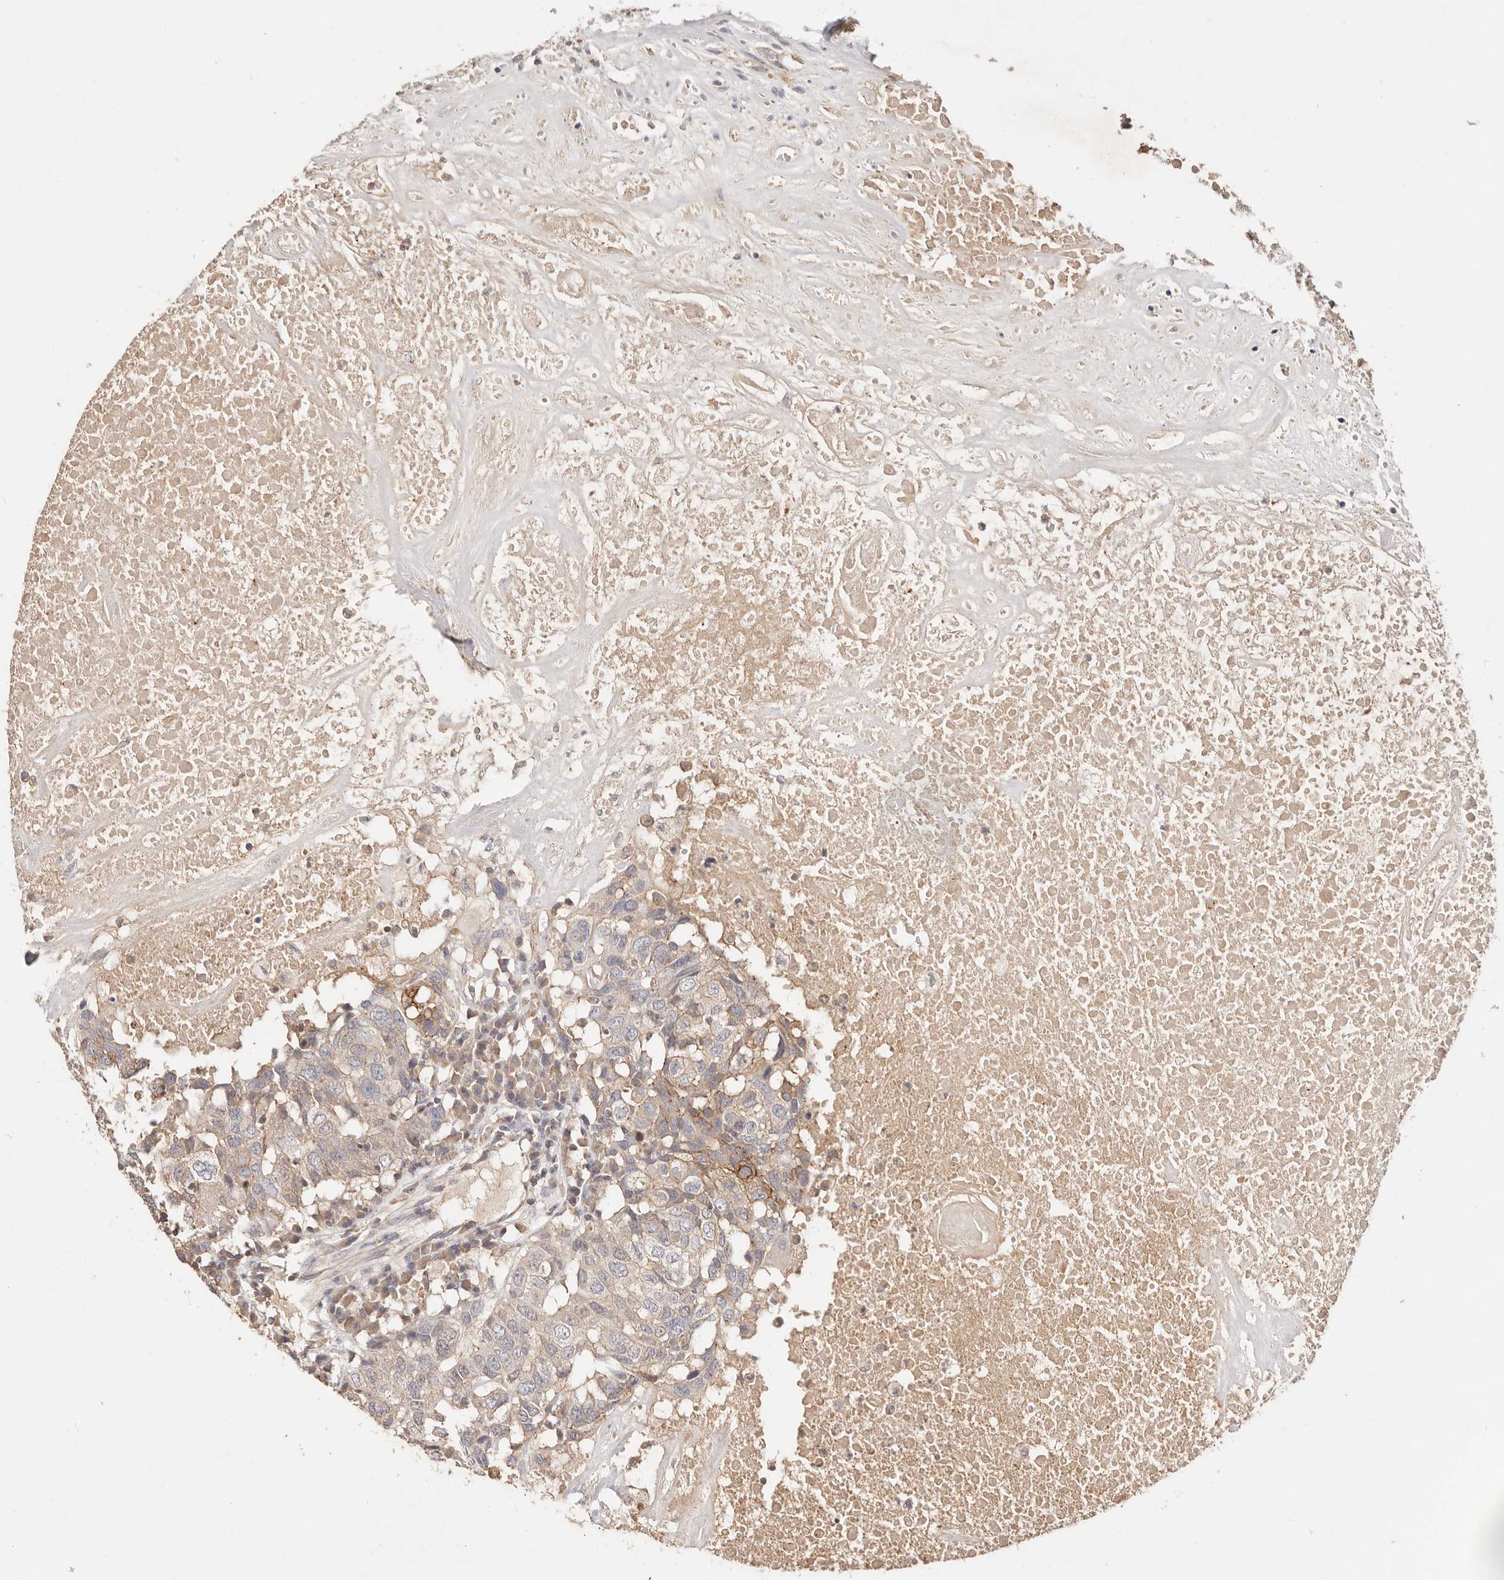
{"staining": {"intensity": "weak", "quantity": "<25%", "location": "cytoplasmic/membranous"}, "tissue": "head and neck cancer", "cell_type": "Tumor cells", "image_type": "cancer", "snomed": [{"axis": "morphology", "description": "Squamous cell carcinoma, NOS"}, {"axis": "topography", "description": "Head-Neck"}], "caption": "DAB (3,3'-diaminobenzidine) immunohistochemical staining of head and neck squamous cell carcinoma exhibits no significant staining in tumor cells.", "gene": "CXADR", "patient": {"sex": "male", "age": 66}}